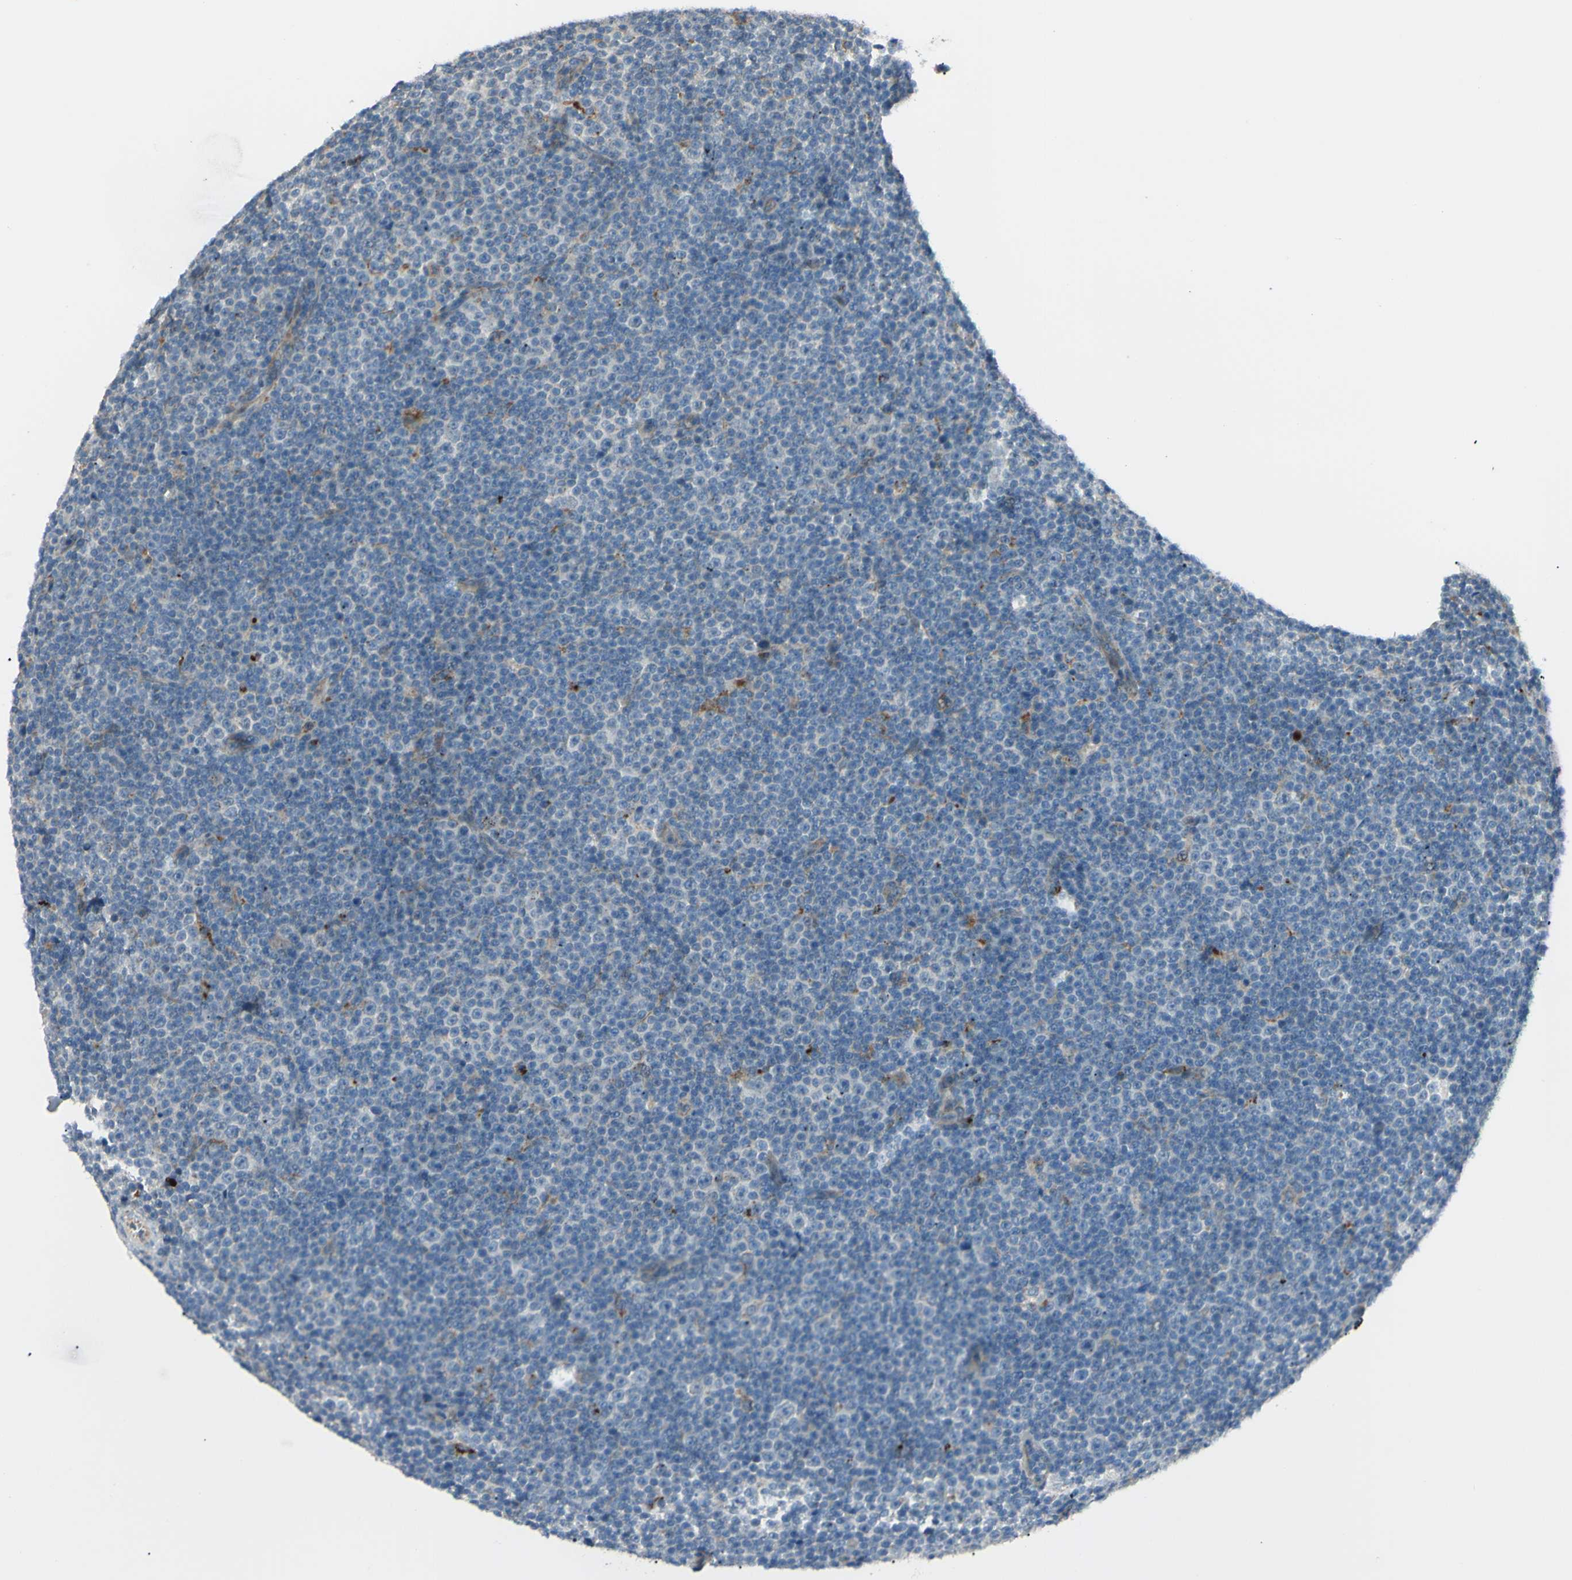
{"staining": {"intensity": "weak", "quantity": "<25%", "location": "cytoplasmic/membranous"}, "tissue": "lymphoma", "cell_type": "Tumor cells", "image_type": "cancer", "snomed": [{"axis": "morphology", "description": "Malignant lymphoma, non-Hodgkin's type, Low grade"}, {"axis": "topography", "description": "Lymph node"}], "caption": "An immunohistochemistry (IHC) image of lymphoma is shown. There is no staining in tumor cells of lymphoma.", "gene": "LMTK2", "patient": {"sex": "female", "age": 67}}